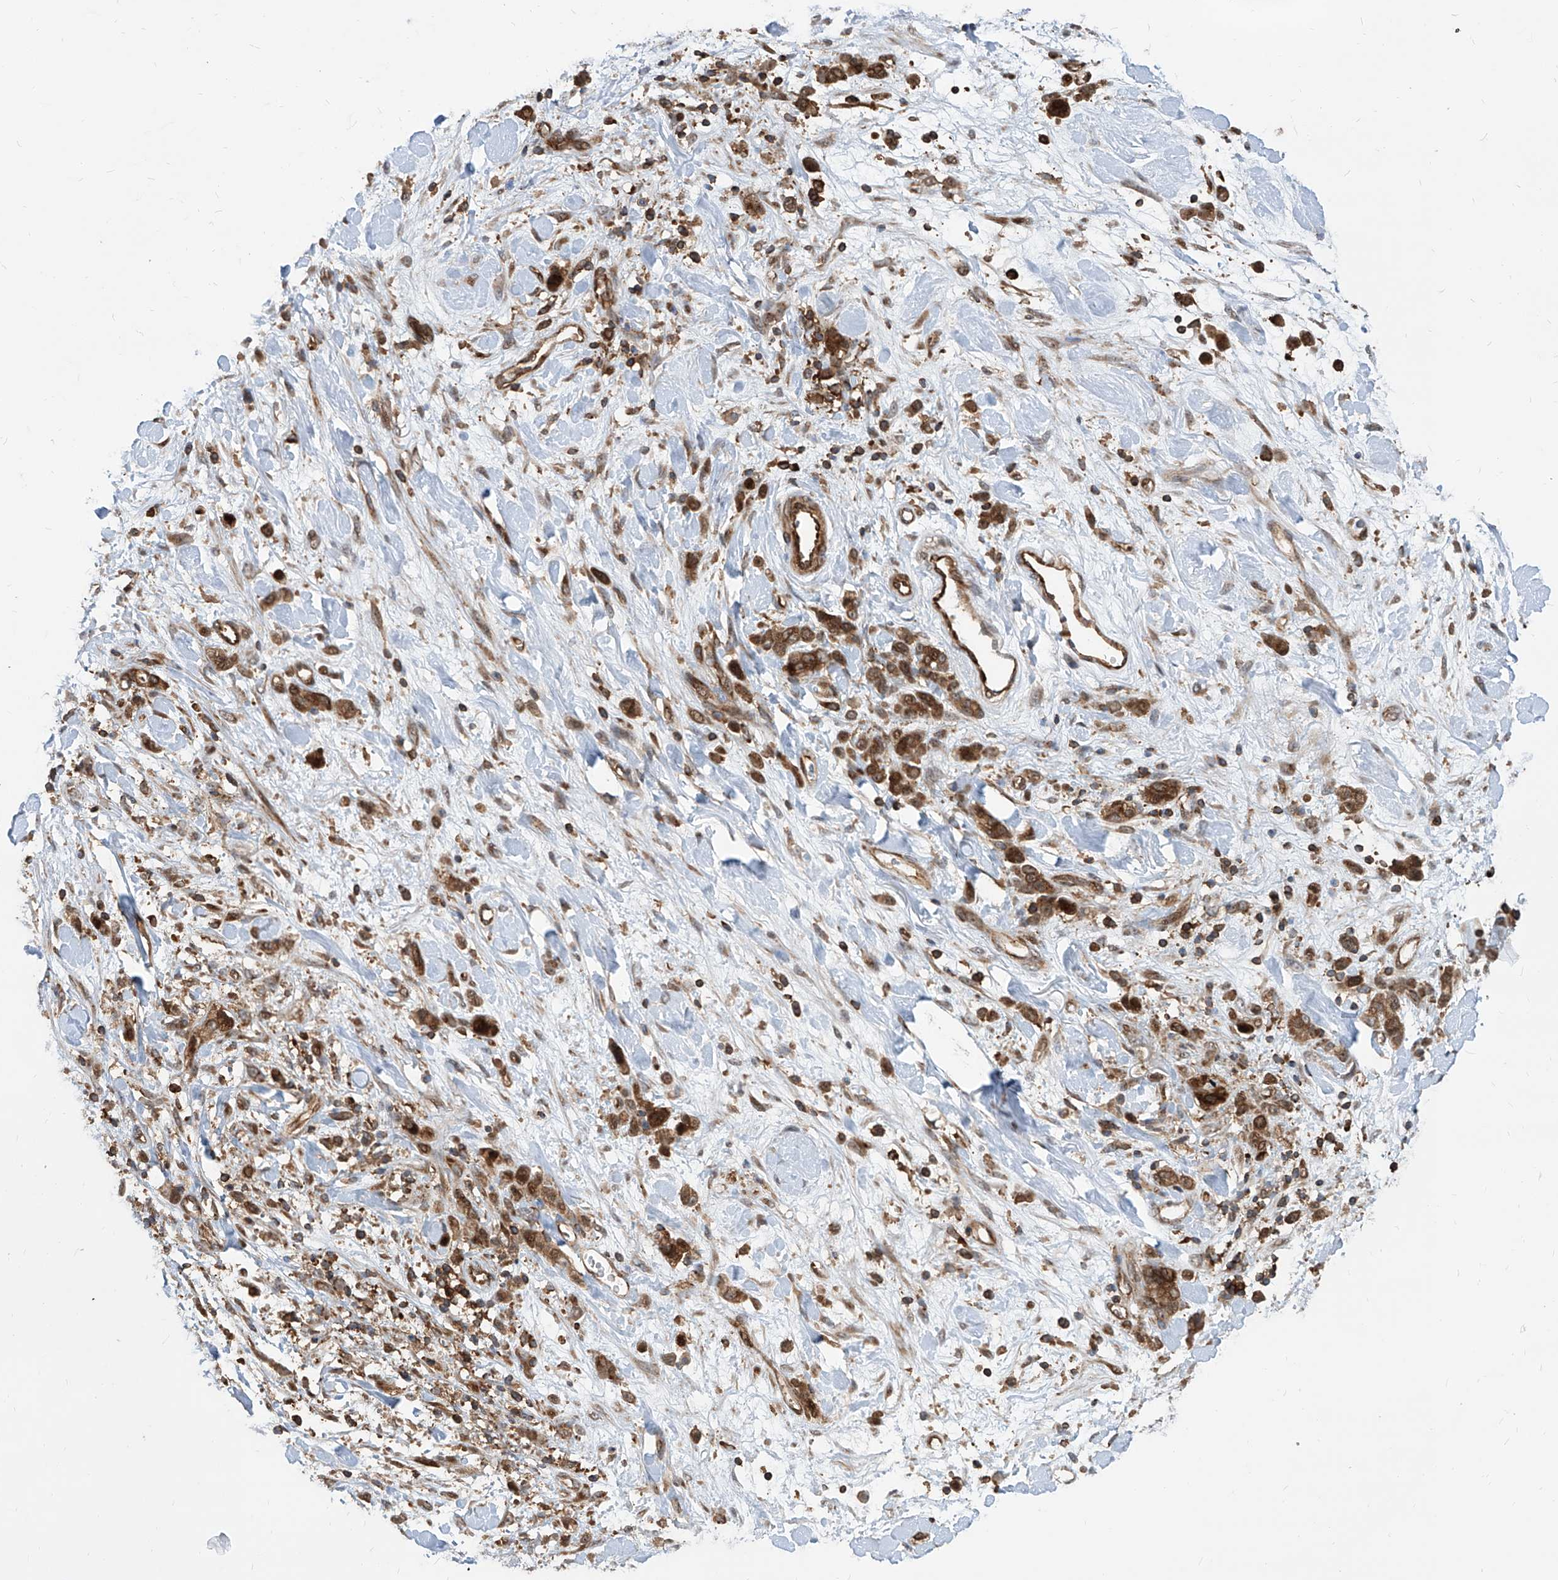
{"staining": {"intensity": "moderate", "quantity": ">75%", "location": "cytoplasmic/membranous"}, "tissue": "stomach cancer", "cell_type": "Tumor cells", "image_type": "cancer", "snomed": [{"axis": "morphology", "description": "Normal tissue, NOS"}, {"axis": "morphology", "description": "Adenocarcinoma, NOS"}, {"axis": "topography", "description": "Stomach"}], "caption": "A high-resolution photomicrograph shows IHC staining of stomach cancer (adenocarcinoma), which exhibits moderate cytoplasmic/membranous positivity in about >75% of tumor cells. (Stains: DAB (3,3'-diaminobenzidine) in brown, nuclei in blue, Microscopy: brightfield microscopy at high magnification).", "gene": "MAGED2", "patient": {"sex": "male", "age": 82}}